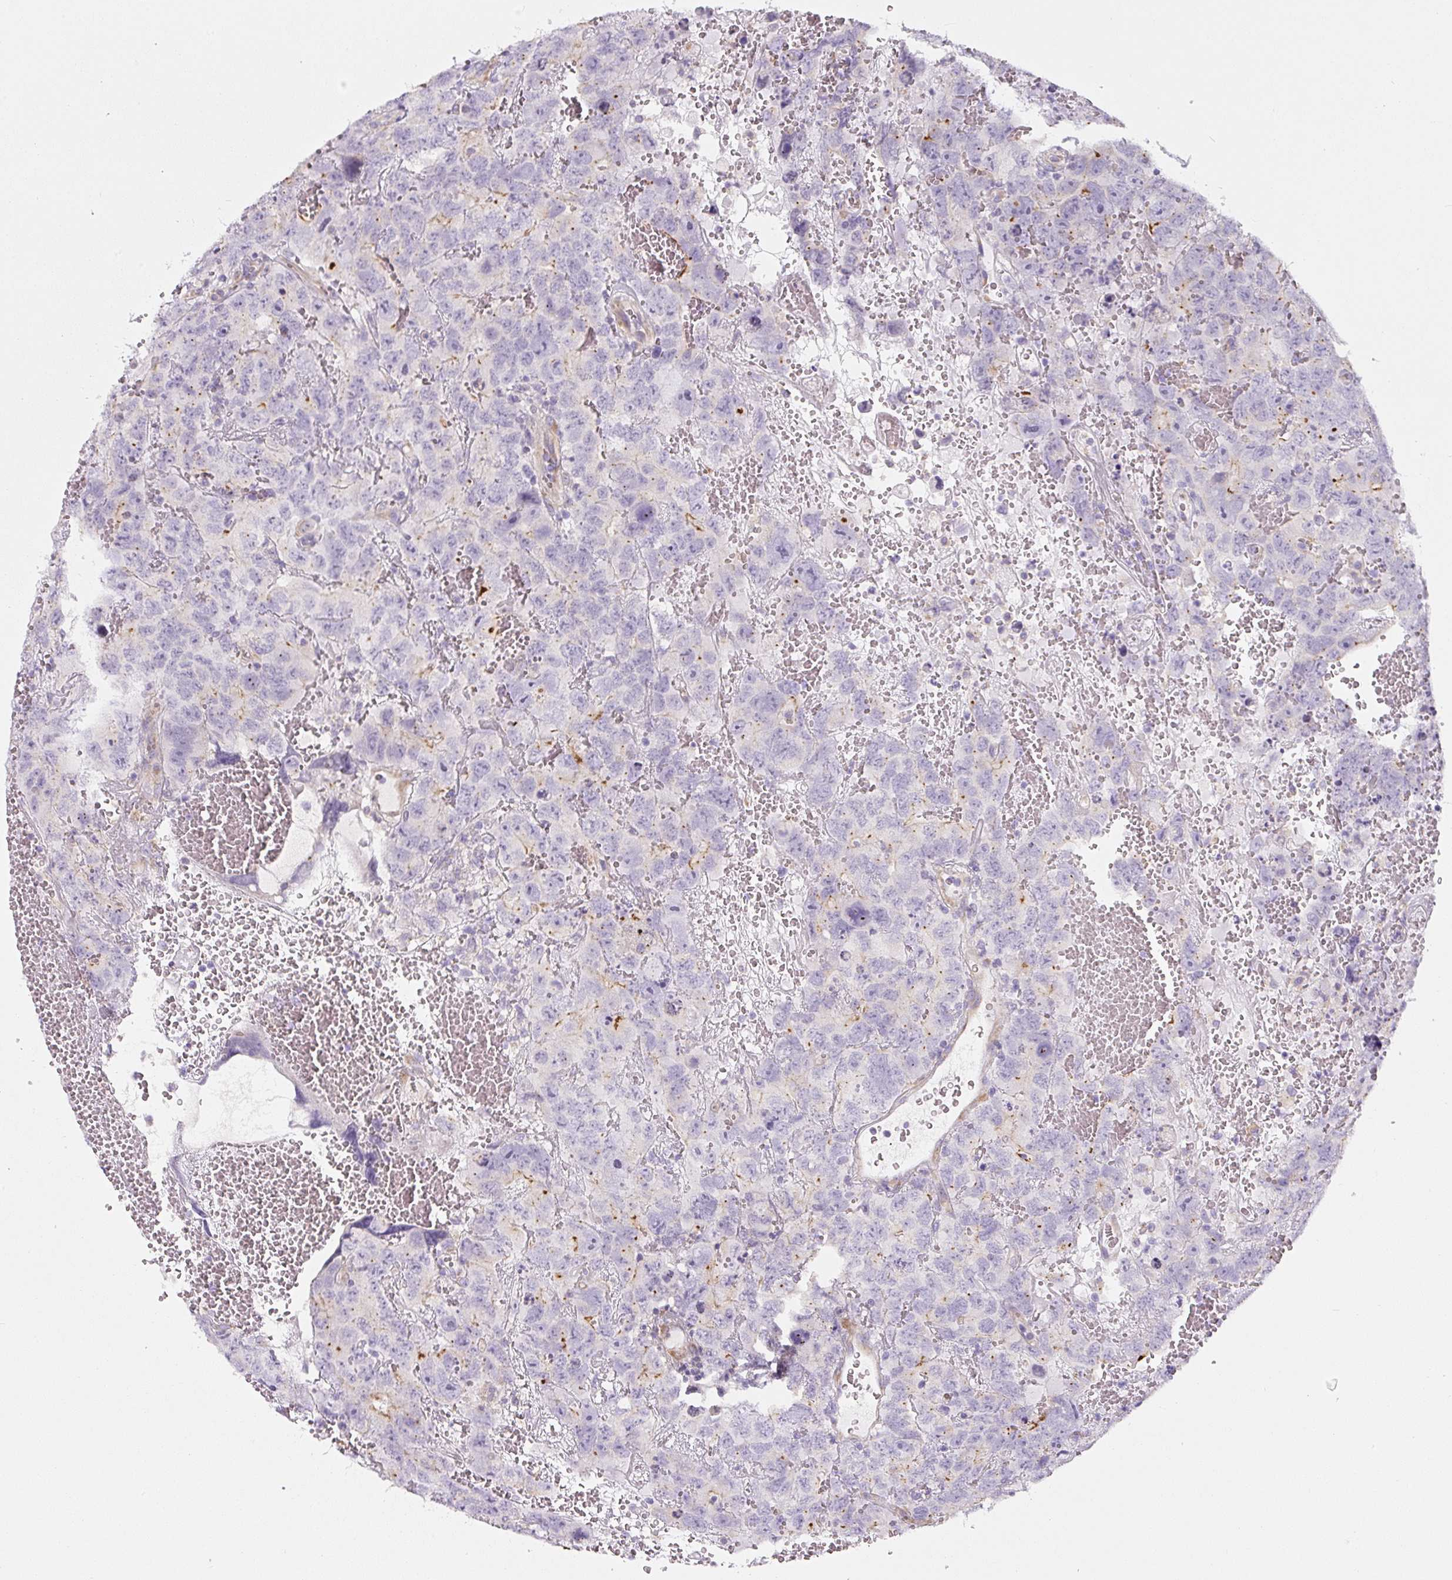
{"staining": {"intensity": "negative", "quantity": "none", "location": "none"}, "tissue": "testis cancer", "cell_type": "Tumor cells", "image_type": "cancer", "snomed": [{"axis": "morphology", "description": "Carcinoma, Embryonal, NOS"}, {"axis": "topography", "description": "Testis"}], "caption": "The image displays no significant staining in tumor cells of testis cancer (embryonal carcinoma). (Brightfield microscopy of DAB (3,3'-diaminobenzidine) immunohistochemistry (IHC) at high magnification).", "gene": "PWWP3B", "patient": {"sex": "male", "age": 45}}